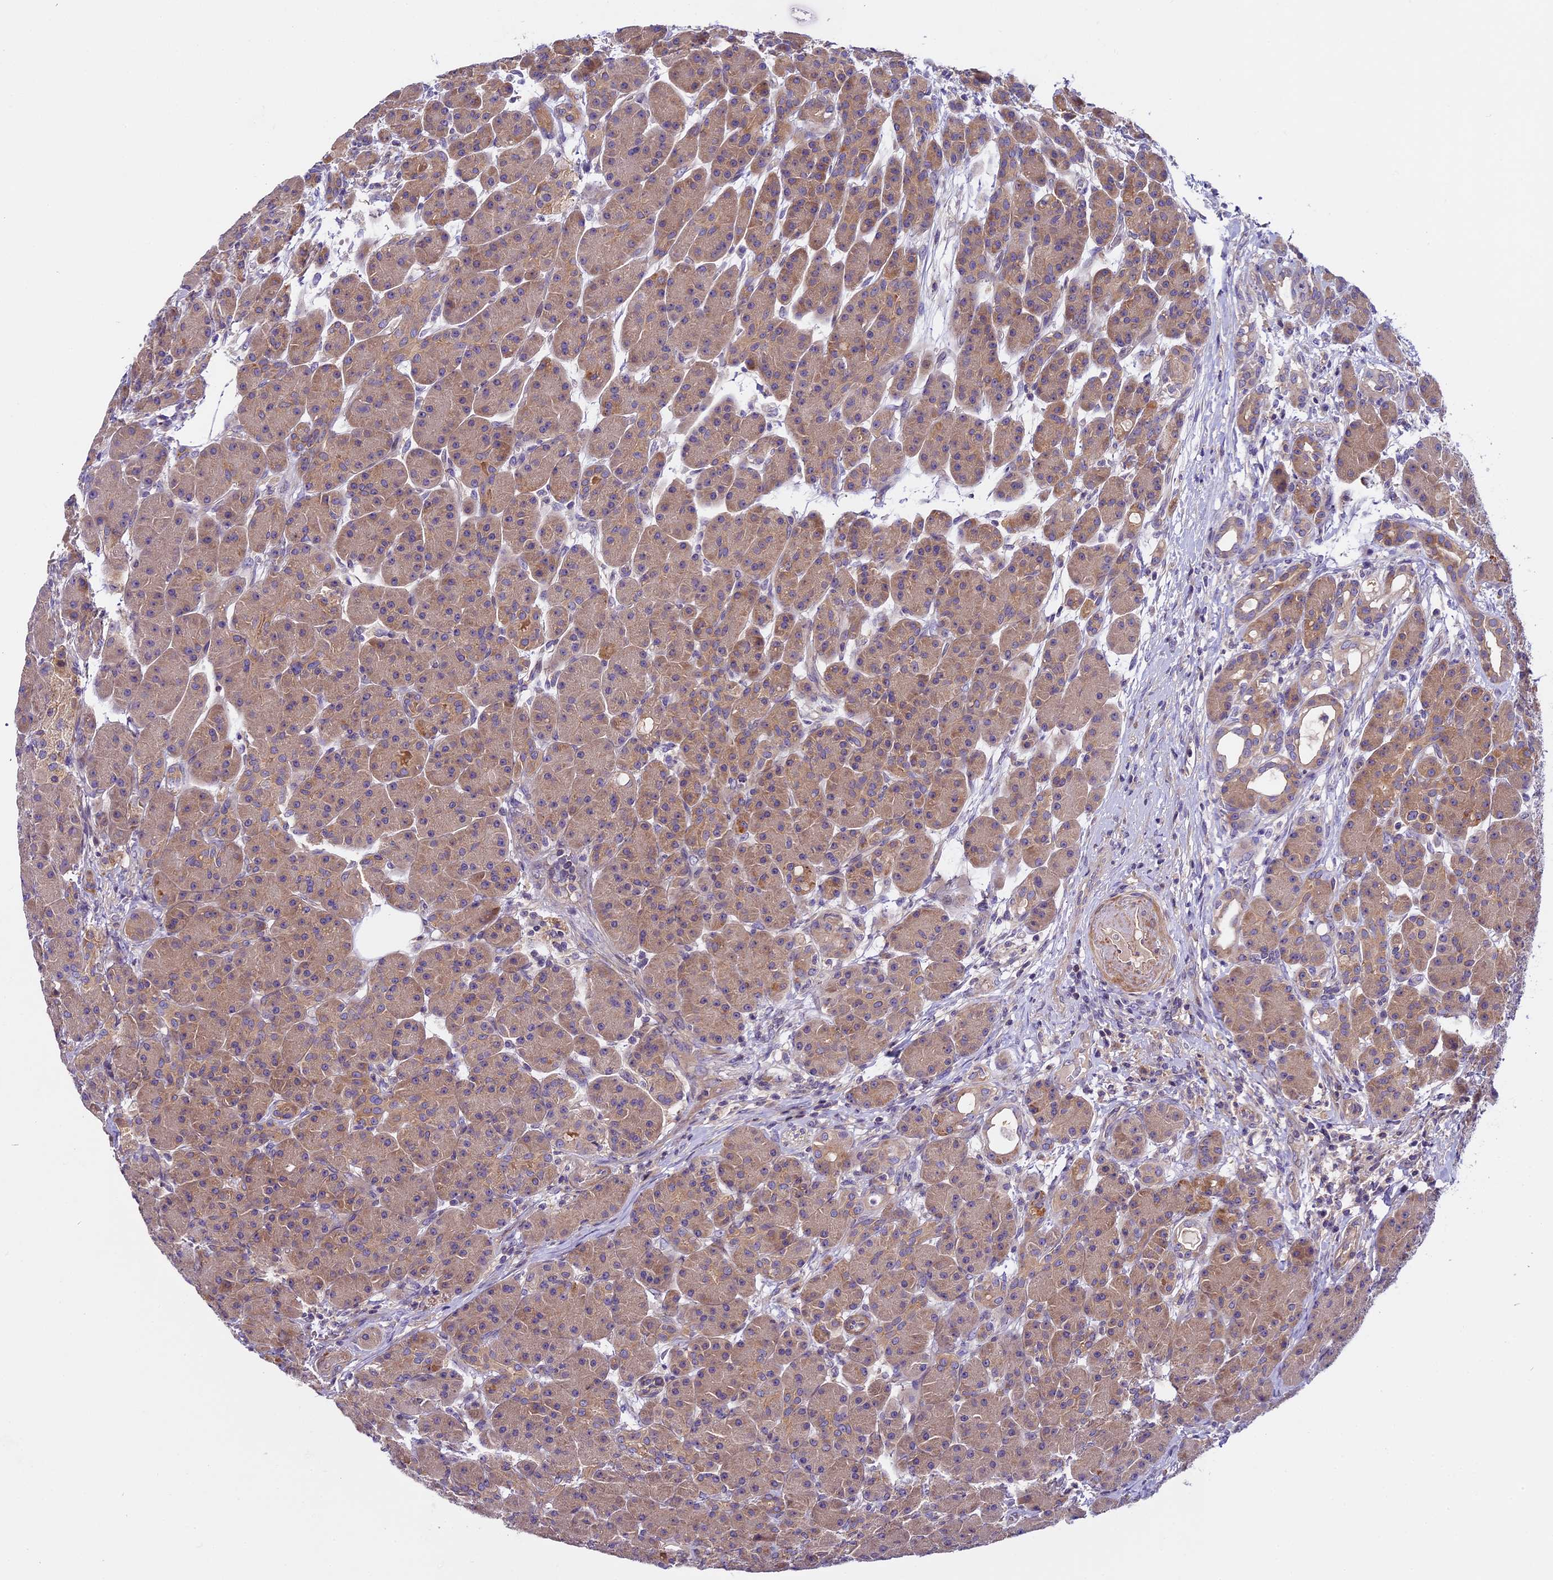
{"staining": {"intensity": "moderate", "quantity": ">75%", "location": "cytoplasmic/membranous"}, "tissue": "pancreas", "cell_type": "Exocrine glandular cells", "image_type": "normal", "snomed": [{"axis": "morphology", "description": "Normal tissue, NOS"}, {"axis": "topography", "description": "Pancreas"}], "caption": "Protein expression analysis of normal human pancreas reveals moderate cytoplasmic/membranous expression in about >75% of exocrine glandular cells.", "gene": "FAM98C", "patient": {"sex": "male", "age": 63}}